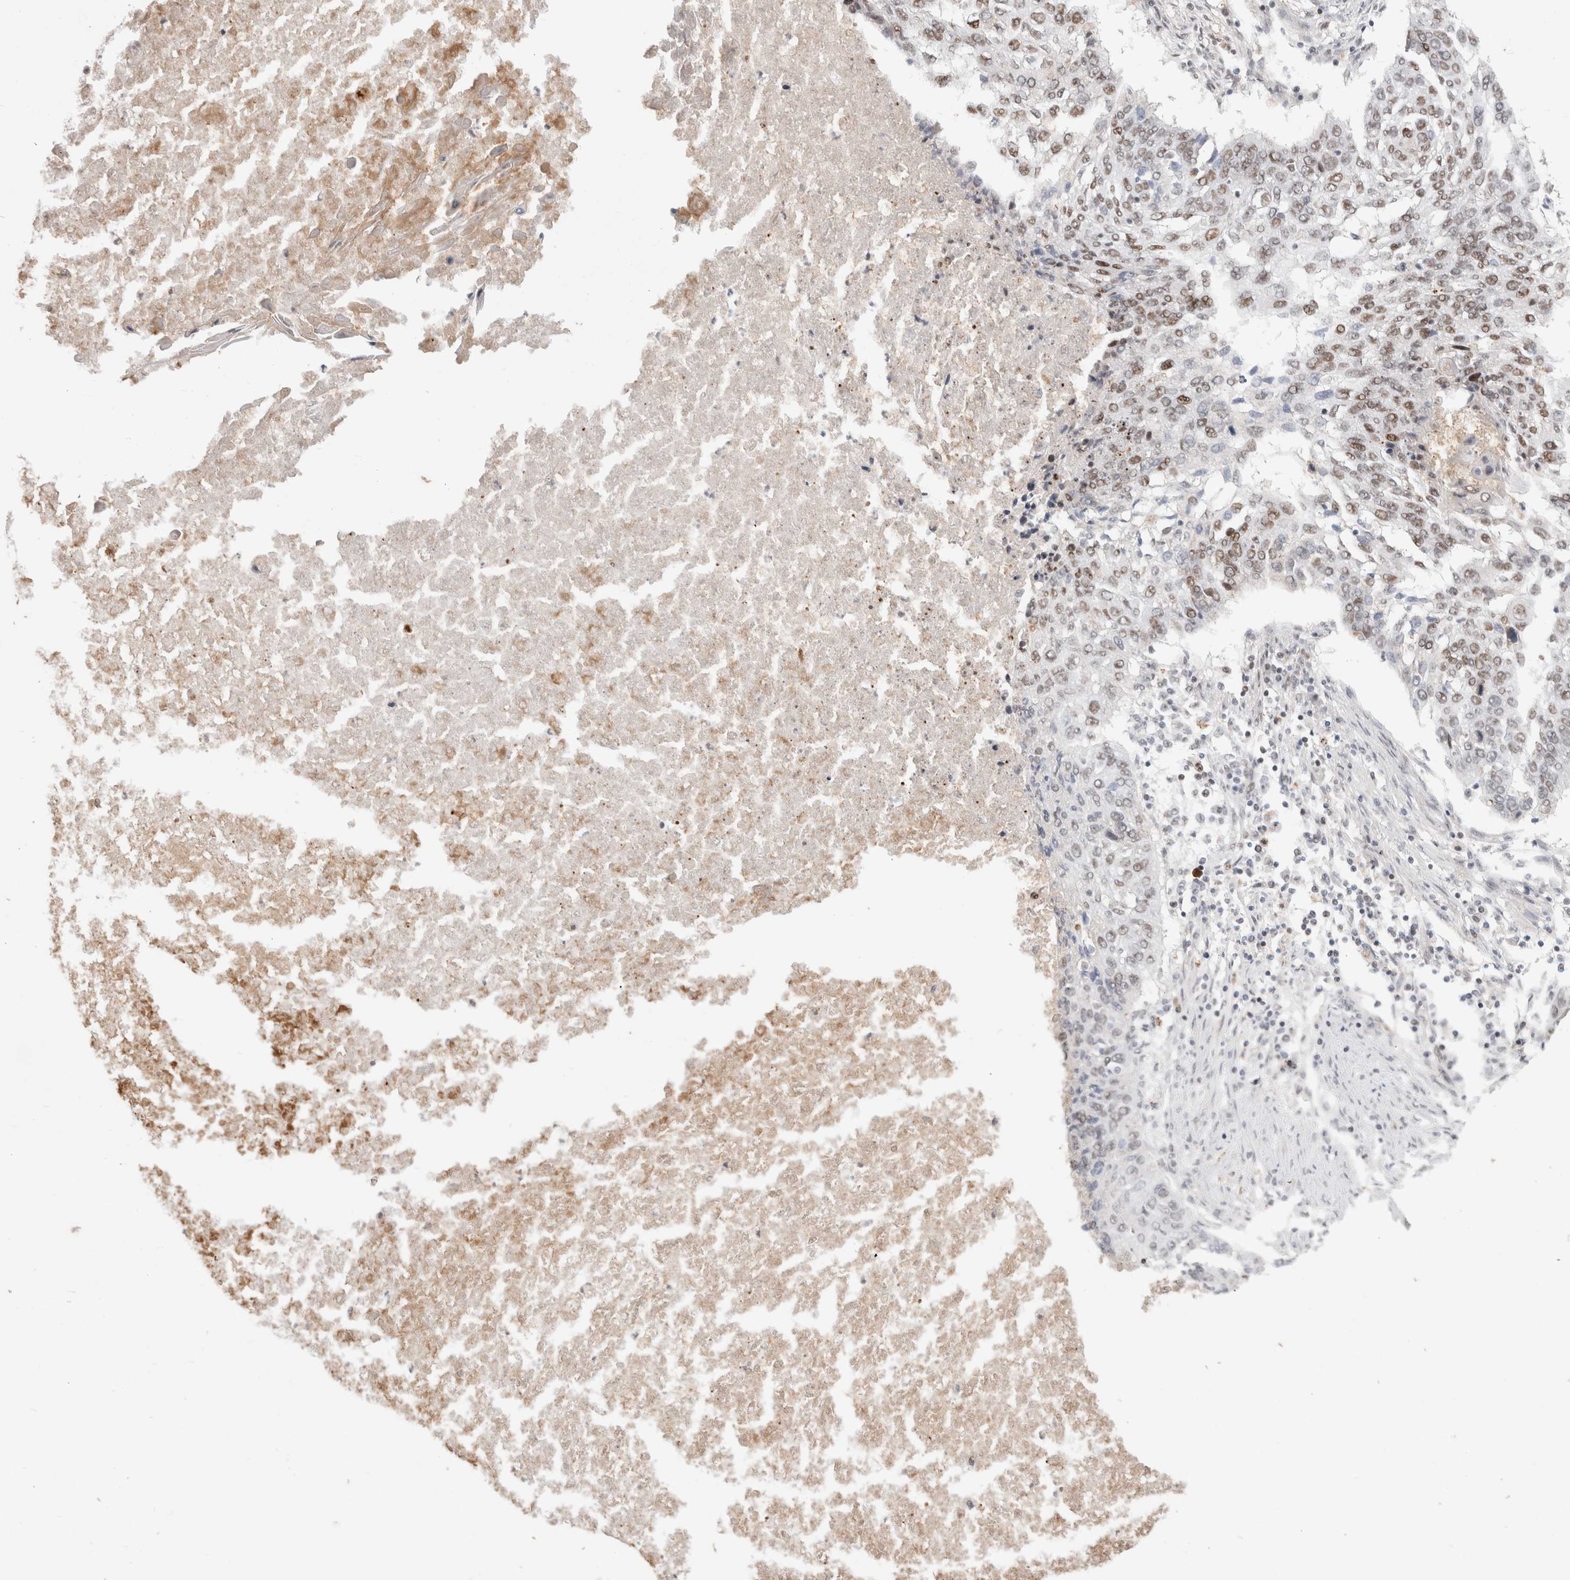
{"staining": {"intensity": "weak", "quantity": "25%-75%", "location": "nuclear"}, "tissue": "lung cancer", "cell_type": "Tumor cells", "image_type": "cancer", "snomed": [{"axis": "morphology", "description": "Squamous cell carcinoma, NOS"}, {"axis": "topography", "description": "Lung"}], "caption": "Immunohistochemical staining of human lung cancer displays low levels of weak nuclear expression in approximately 25%-75% of tumor cells.", "gene": "SENP6", "patient": {"sex": "female", "age": 63}}